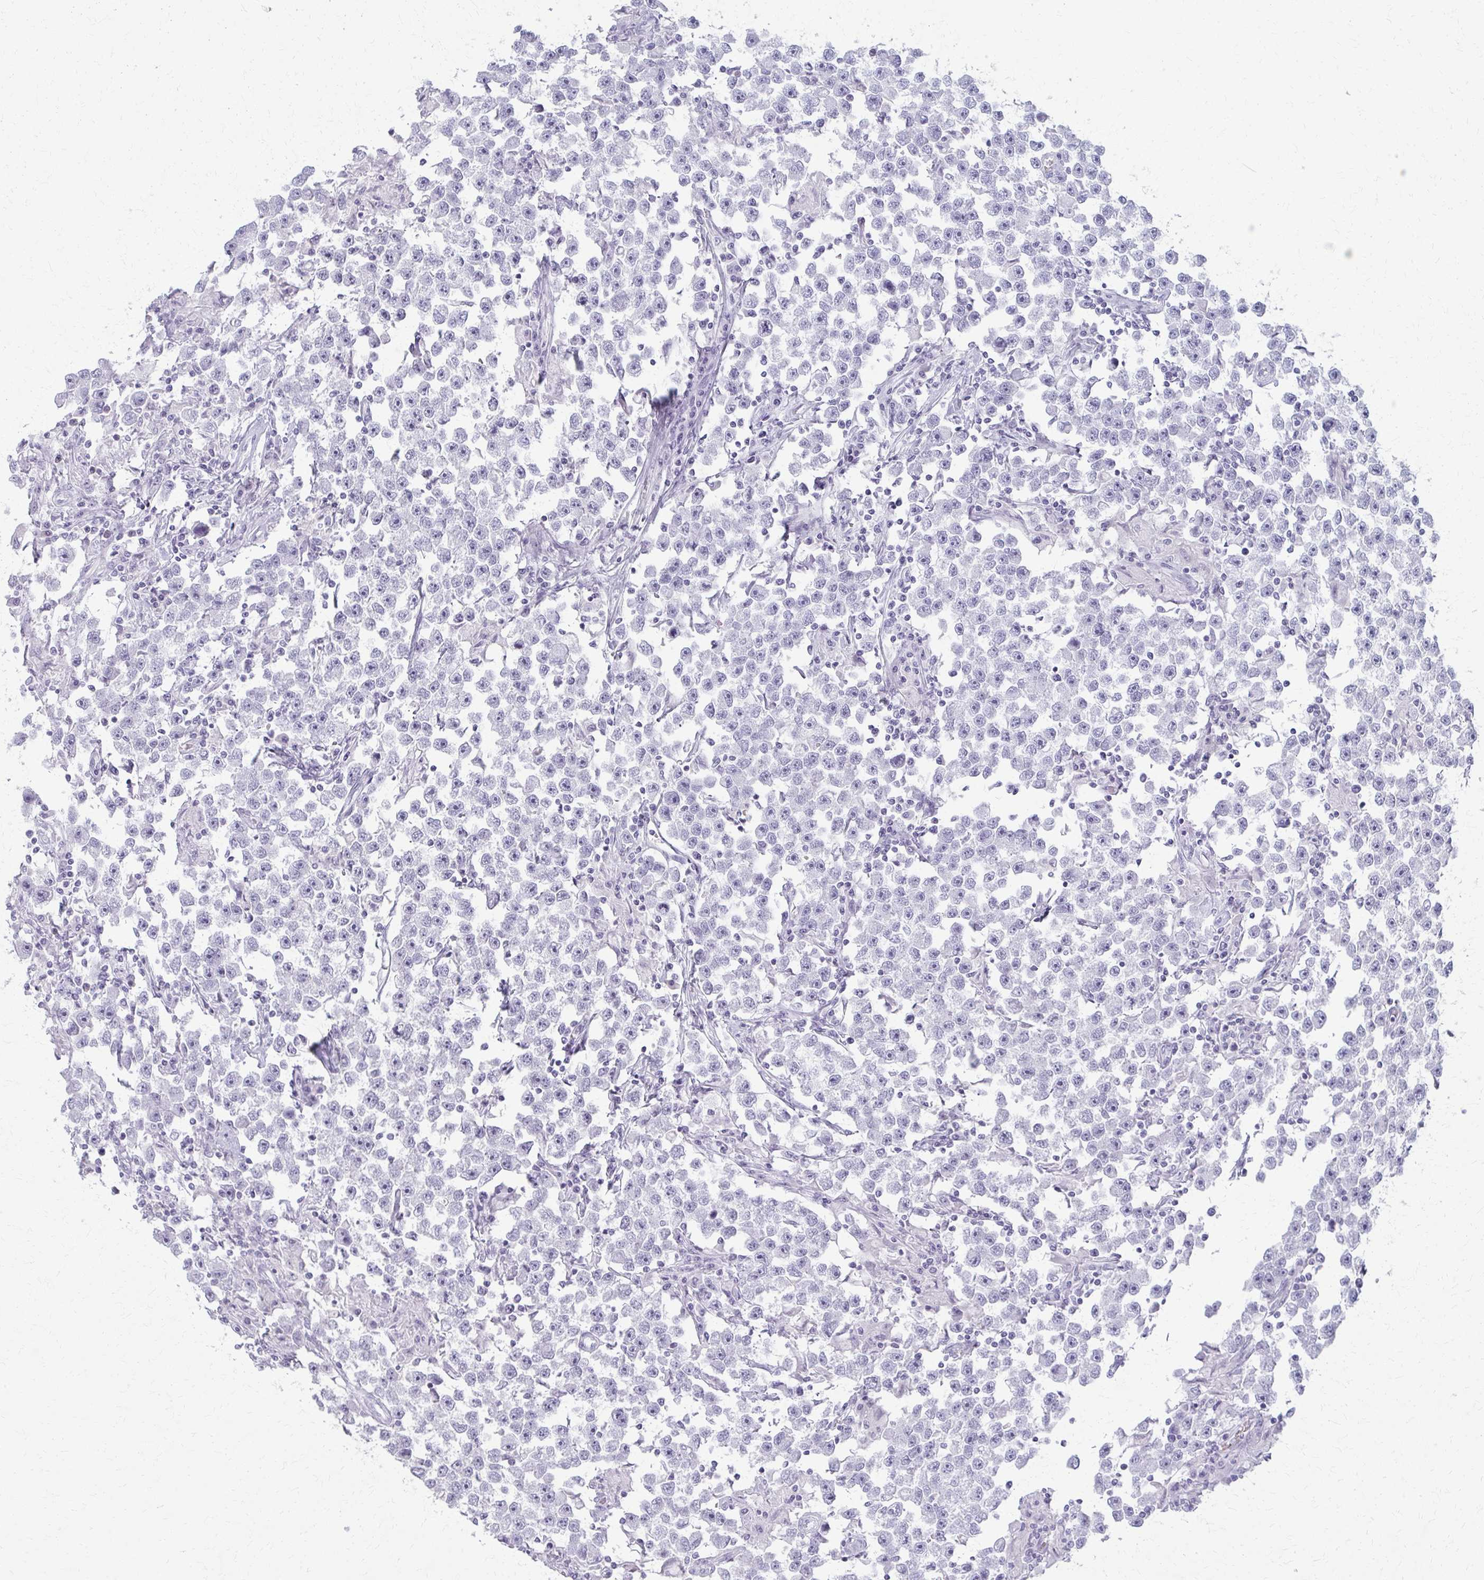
{"staining": {"intensity": "negative", "quantity": "none", "location": "none"}, "tissue": "testis cancer", "cell_type": "Tumor cells", "image_type": "cancer", "snomed": [{"axis": "morphology", "description": "Seminoma, NOS"}, {"axis": "topography", "description": "Testis"}], "caption": "Tumor cells show no significant protein staining in seminoma (testis).", "gene": "CA3", "patient": {"sex": "male", "age": 33}}